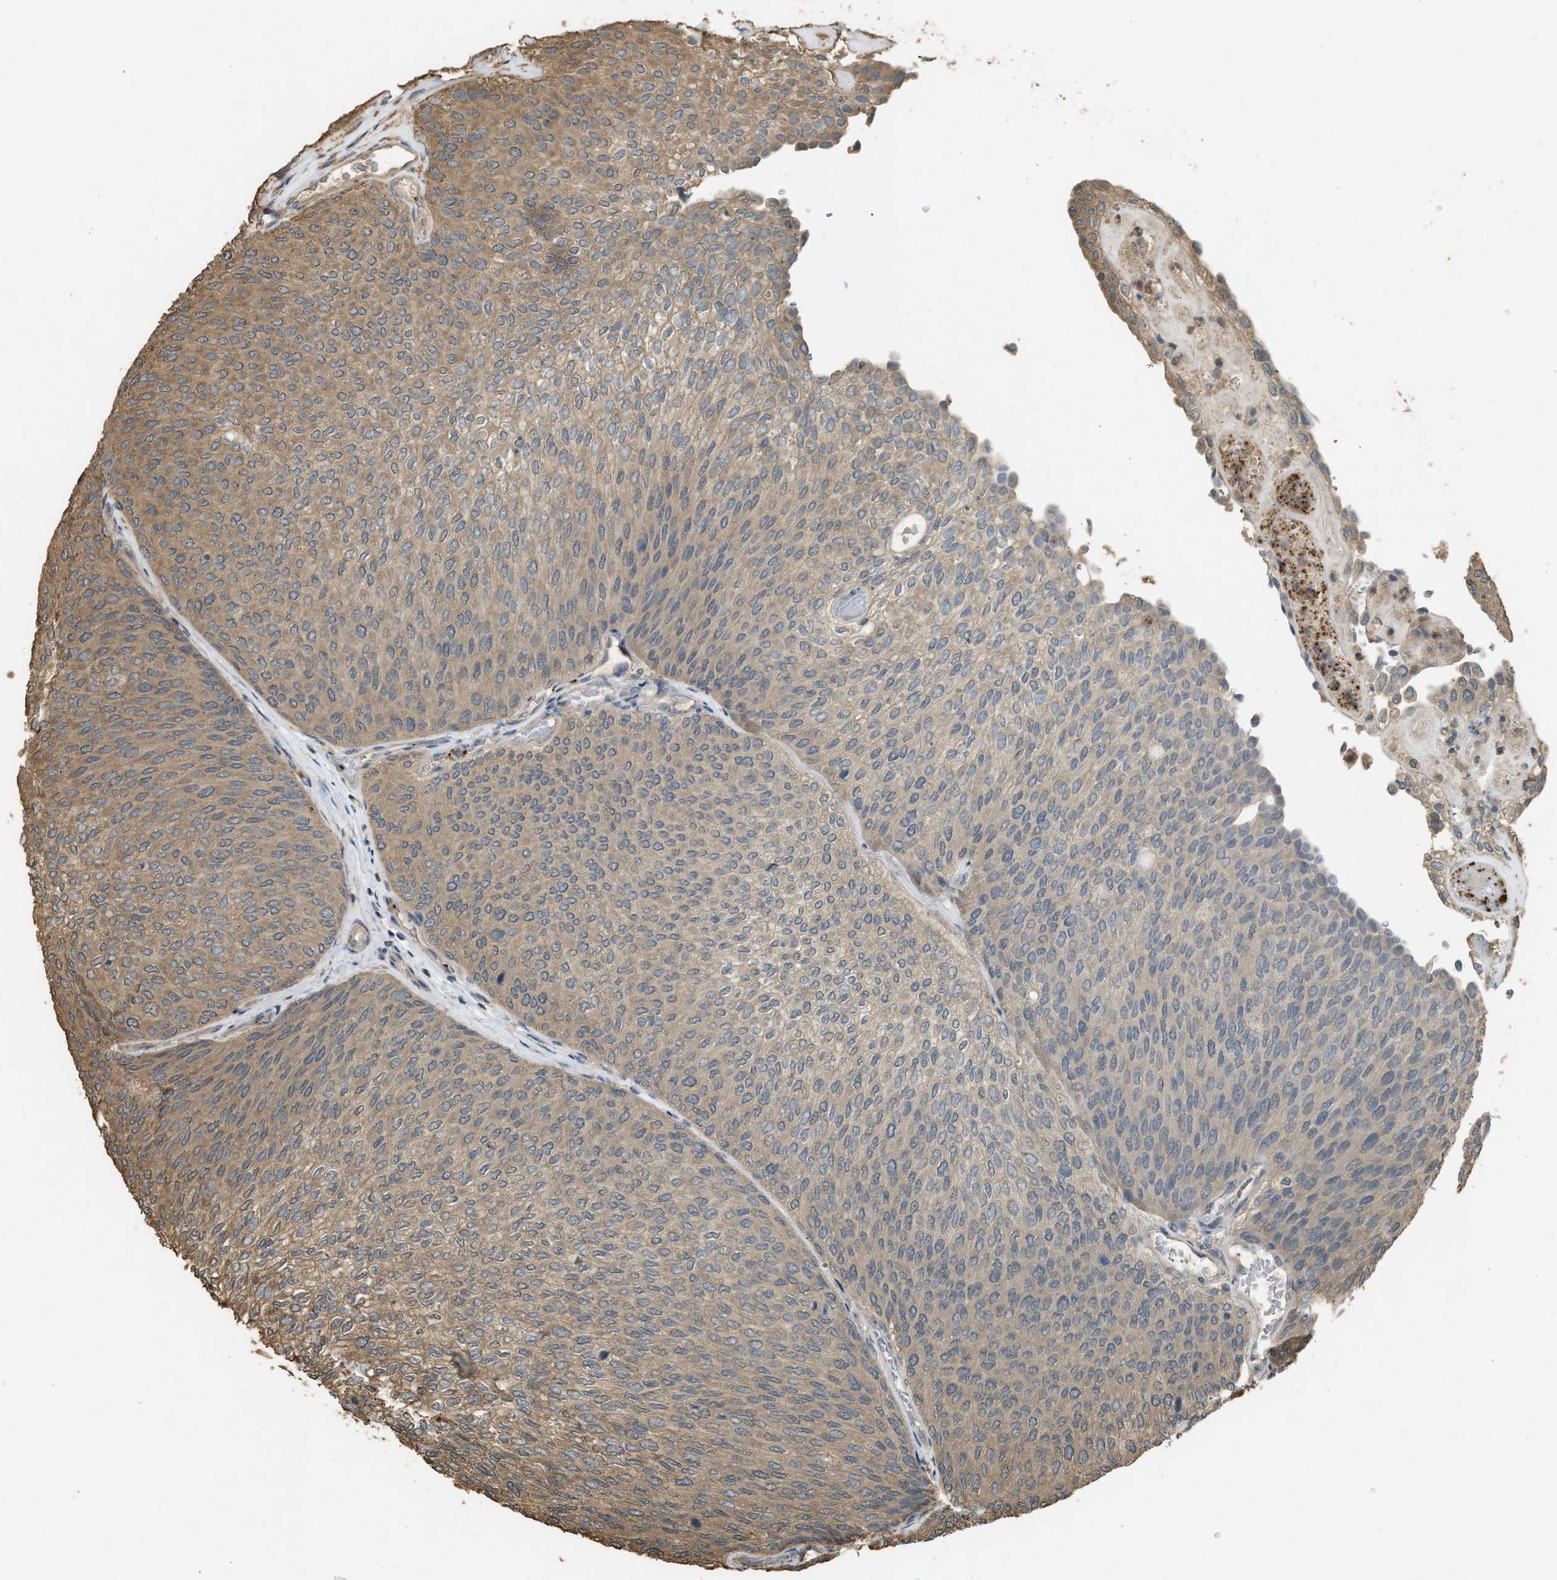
{"staining": {"intensity": "weak", "quantity": "25%-75%", "location": "cytoplasmic/membranous"}, "tissue": "urothelial cancer", "cell_type": "Tumor cells", "image_type": "cancer", "snomed": [{"axis": "morphology", "description": "Urothelial carcinoma, Low grade"}, {"axis": "topography", "description": "Urinary bladder"}], "caption": "Human urothelial cancer stained for a protein (brown) reveals weak cytoplasmic/membranous positive expression in about 25%-75% of tumor cells.", "gene": "ARHGDIA", "patient": {"sex": "female", "age": 79}}